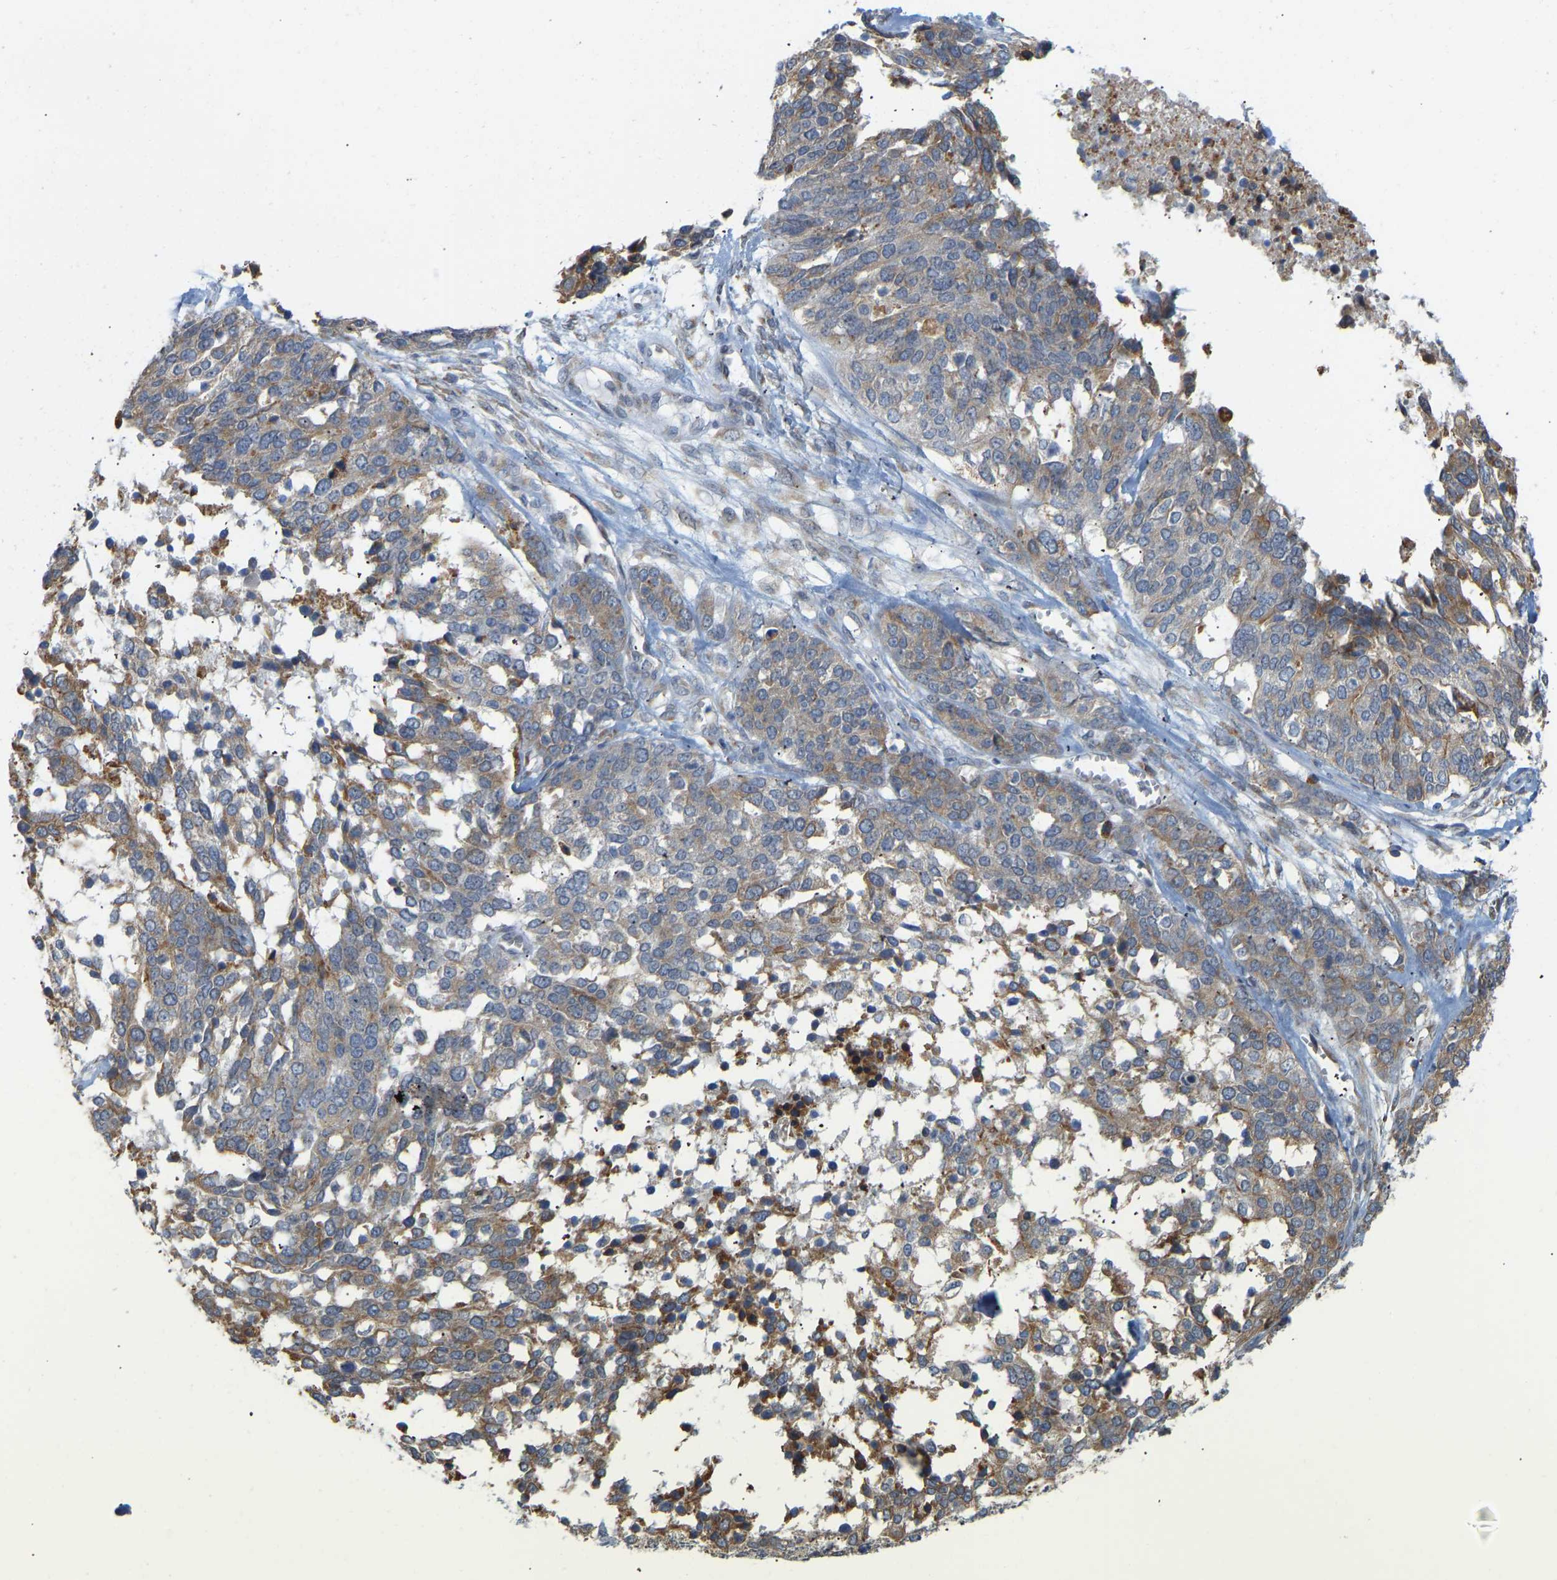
{"staining": {"intensity": "weak", "quantity": ">75%", "location": "cytoplasmic/membranous"}, "tissue": "ovarian cancer", "cell_type": "Tumor cells", "image_type": "cancer", "snomed": [{"axis": "morphology", "description": "Cystadenocarcinoma, serous, NOS"}, {"axis": "topography", "description": "Ovary"}], "caption": "Immunohistochemistry image of human ovarian cancer (serous cystadenocarcinoma) stained for a protein (brown), which reveals low levels of weak cytoplasmic/membranous expression in about >75% of tumor cells.", "gene": "BEND3", "patient": {"sex": "female", "age": 44}}